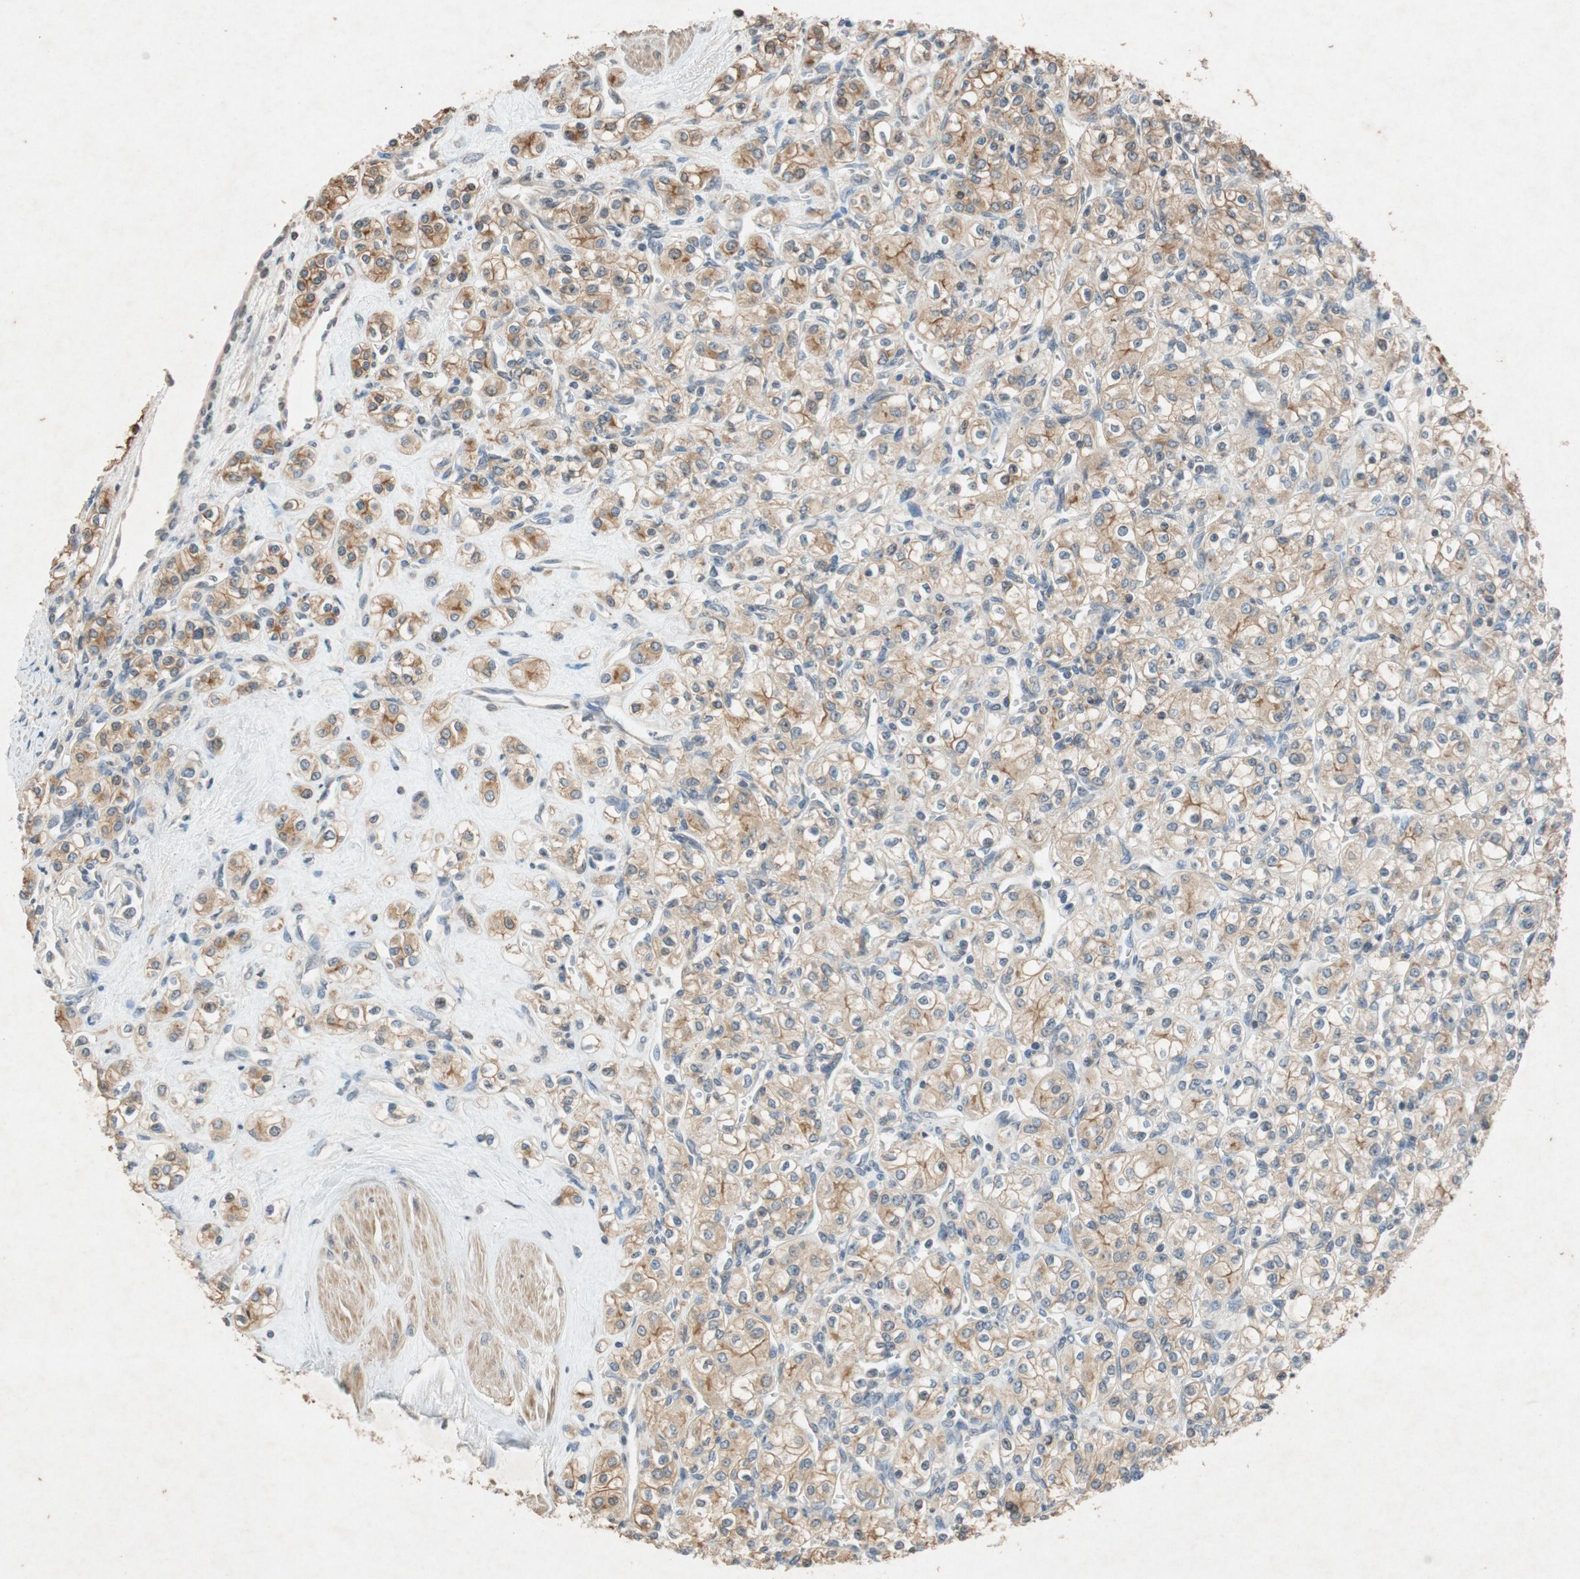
{"staining": {"intensity": "moderate", "quantity": ">75%", "location": "cytoplasmic/membranous"}, "tissue": "renal cancer", "cell_type": "Tumor cells", "image_type": "cancer", "snomed": [{"axis": "morphology", "description": "Adenocarcinoma, NOS"}, {"axis": "topography", "description": "Kidney"}], "caption": "DAB (3,3'-diaminobenzidine) immunohistochemical staining of renal adenocarcinoma exhibits moderate cytoplasmic/membranous protein staining in about >75% of tumor cells. The staining was performed using DAB (3,3'-diaminobenzidine) to visualize the protein expression in brown, while the nuclei were stained in blue with hematoxylin (Magnification: 20x).", "gene": "ATP2C1", "patient": {"sex": "male", "age": 77}}